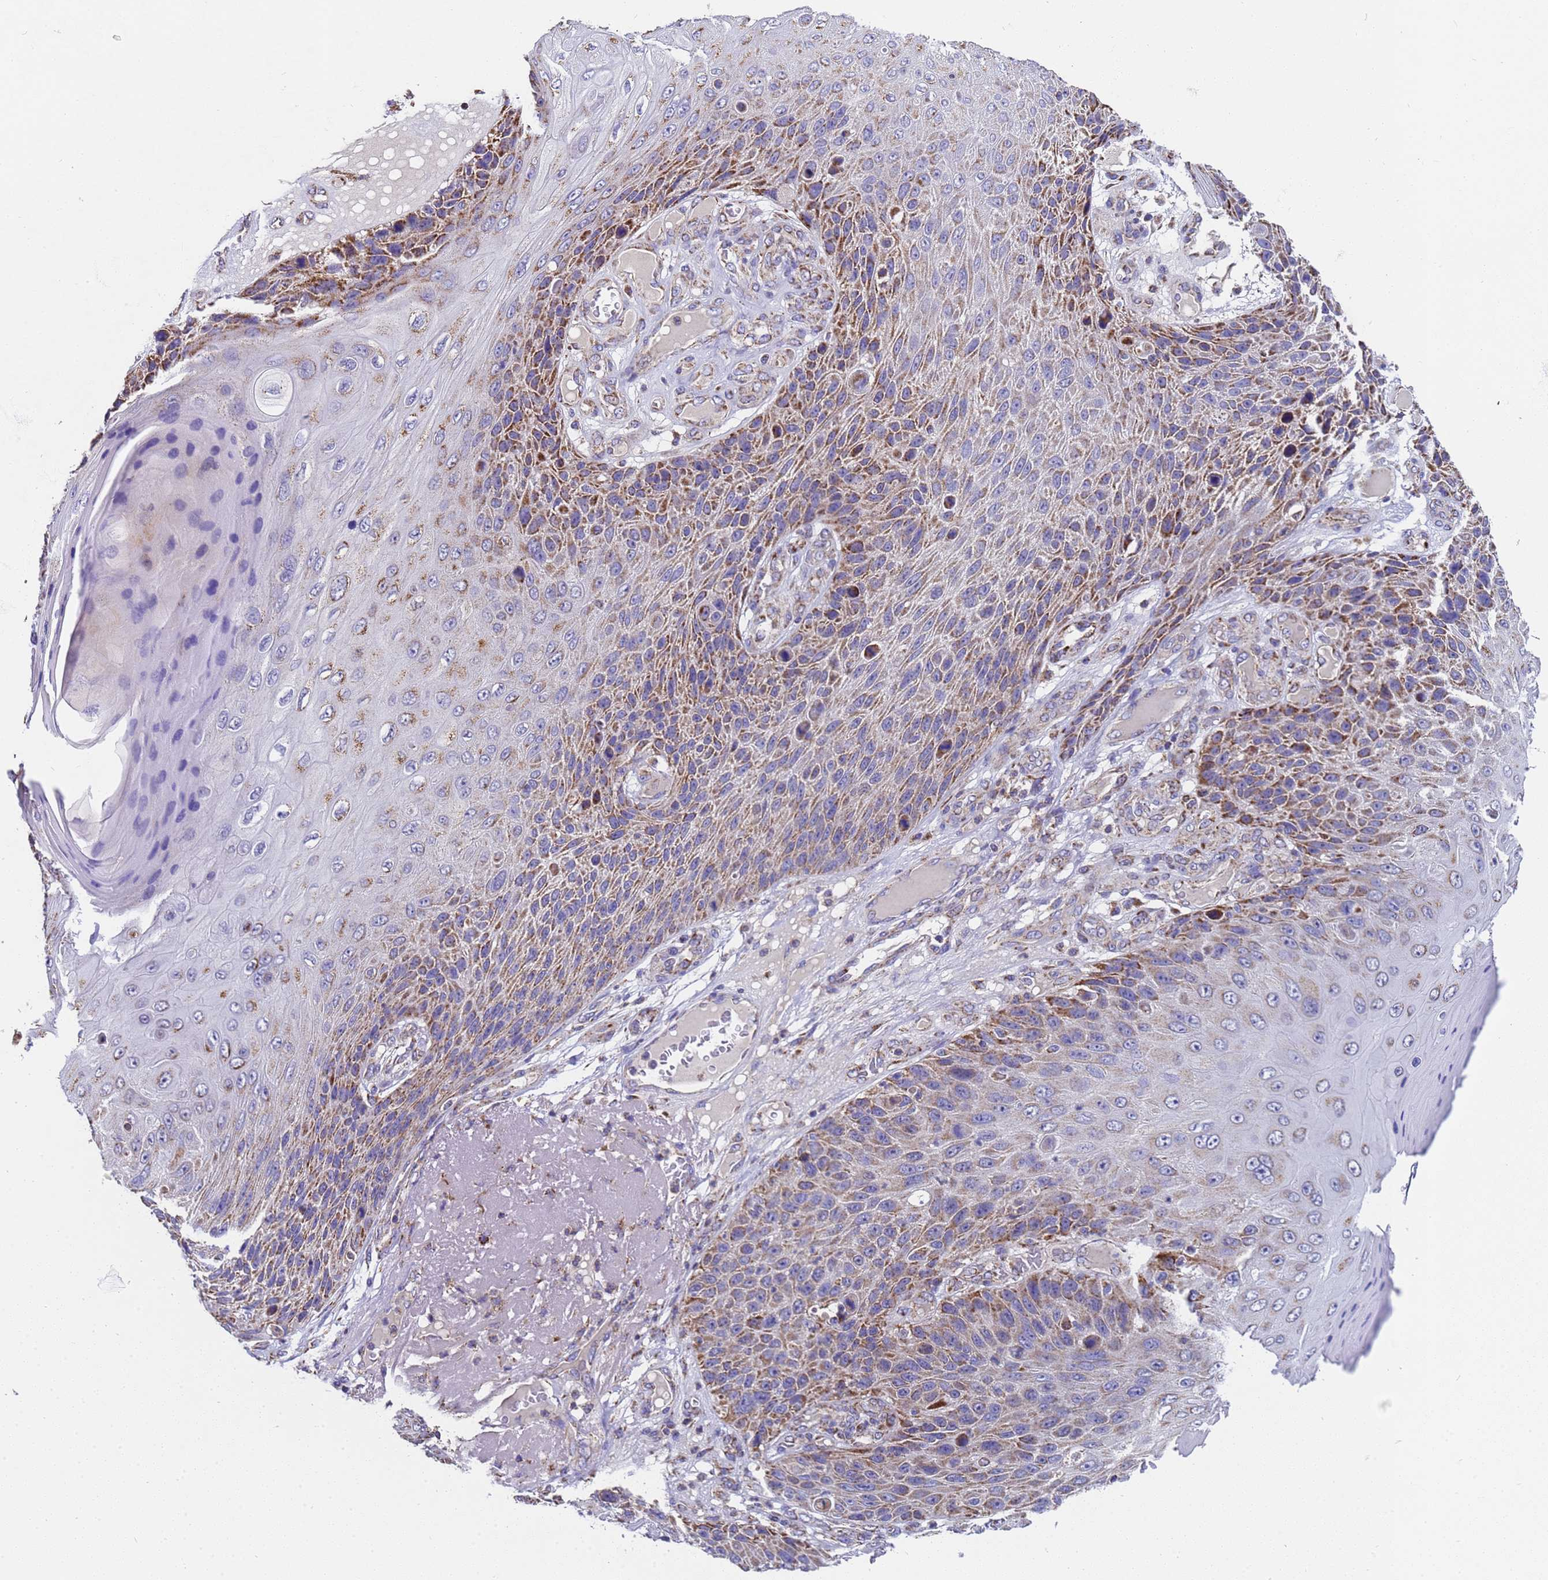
{"staining": {"intensity": "moderate", "quantity": ">75%", "location": "cytoplasmic/membranous"}, "tissue": "skin cancer", "cell_type": "Tumor cells", "image_type": "cancer", "snomed": [{"axis": "morphology", "description": "Squamous cell carcinoma, NOS"}, {"axis": "topography", "description": "Skin"}], "caption": "This image displays IHC staining of squamous cell carcinoma (skin), with medium moderate cytoplasmic/membranous positivity in about >75% of tumor cells.", "gene": "MRPS12", "patient": {"sex": "female", "age": 88}}